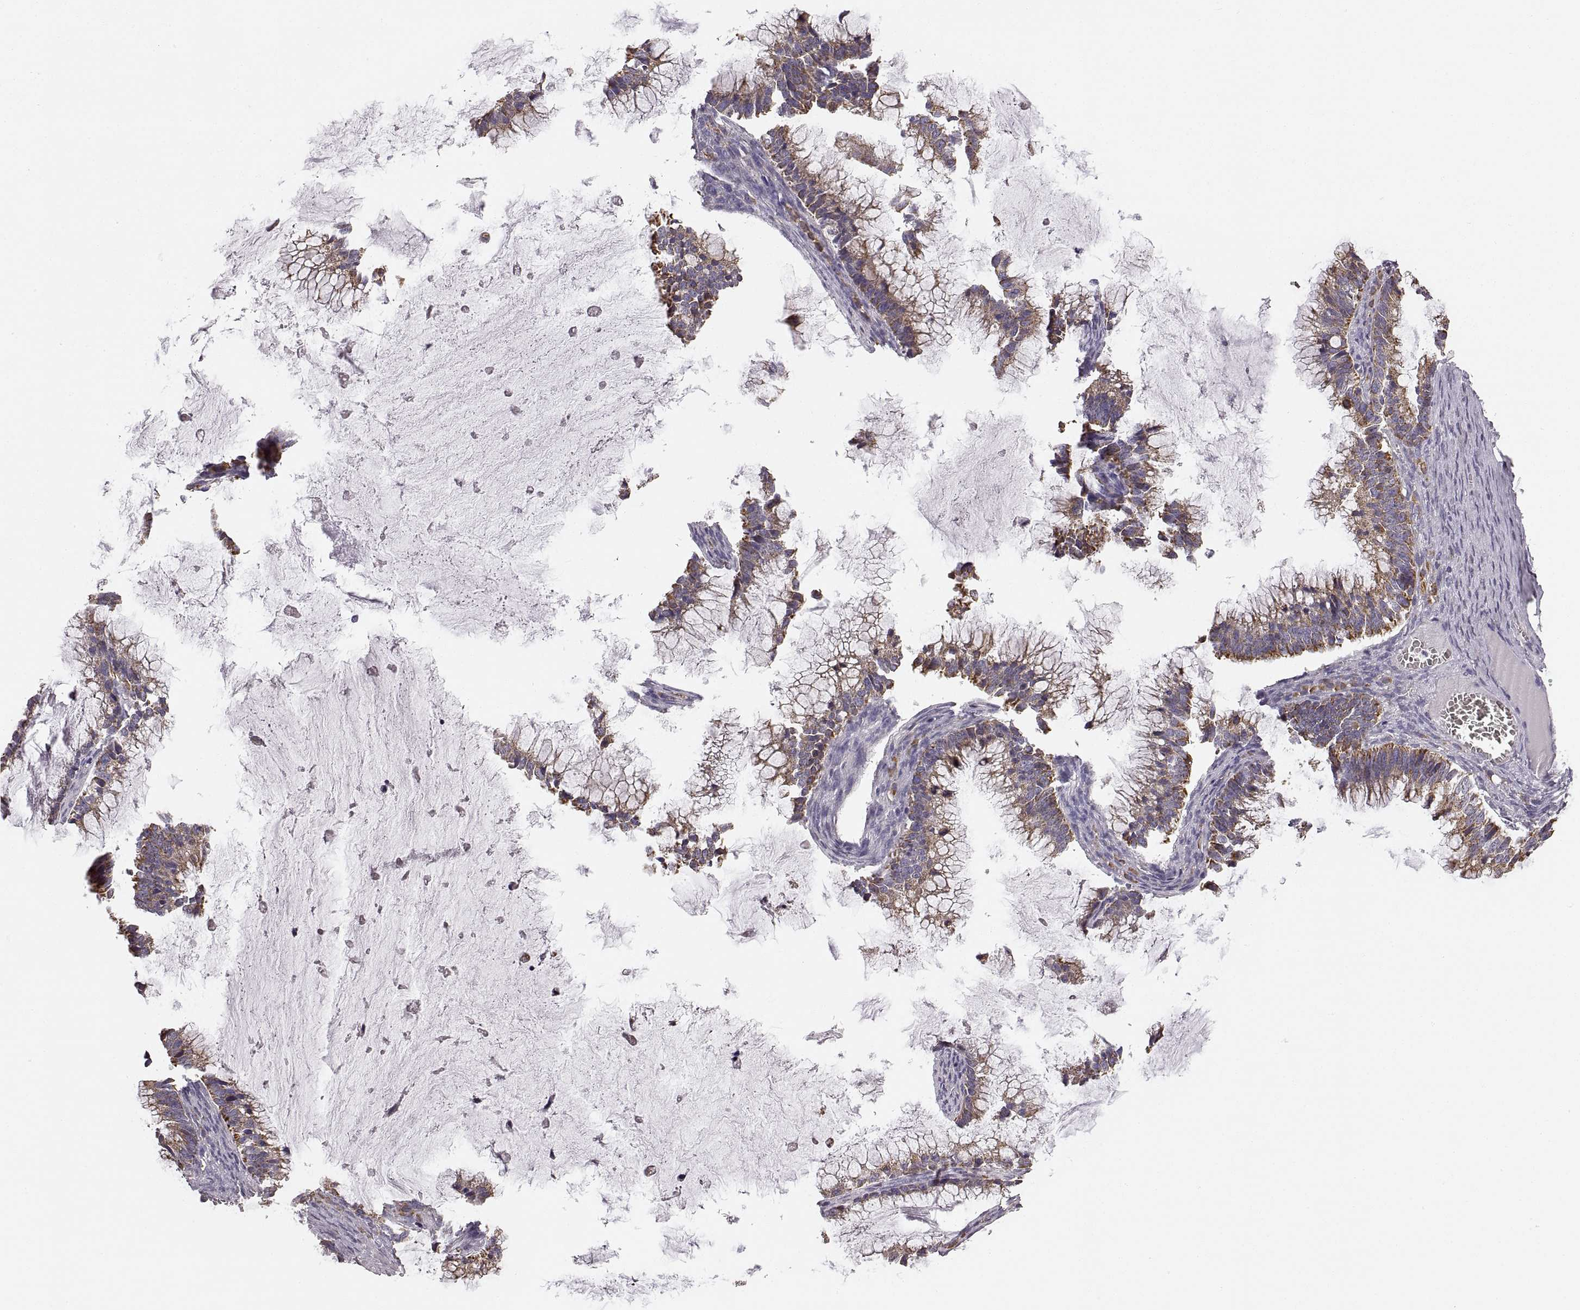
{"staining": {"intensity": "weak", "quantity": ">75%", "location": "cytoplasmic/membranous"}, "tissue": "ovarian cancer", "cell_type": "Tumor cells", "image_type": "cancer", "snomed": [{"axis": "morphology", "description": "Cystadenocarcinoma, mucinous, NOS"}, {"axis": "topography", "description": "Ovary"}], "caption": "Ovarian cancer stained for a protein (brown) displays weak cytoplasmic/membranous positive staining in approximately >75% of tumor cells.", "gene": "RDH13", "patient": {"sex": "female", "age": 38}}